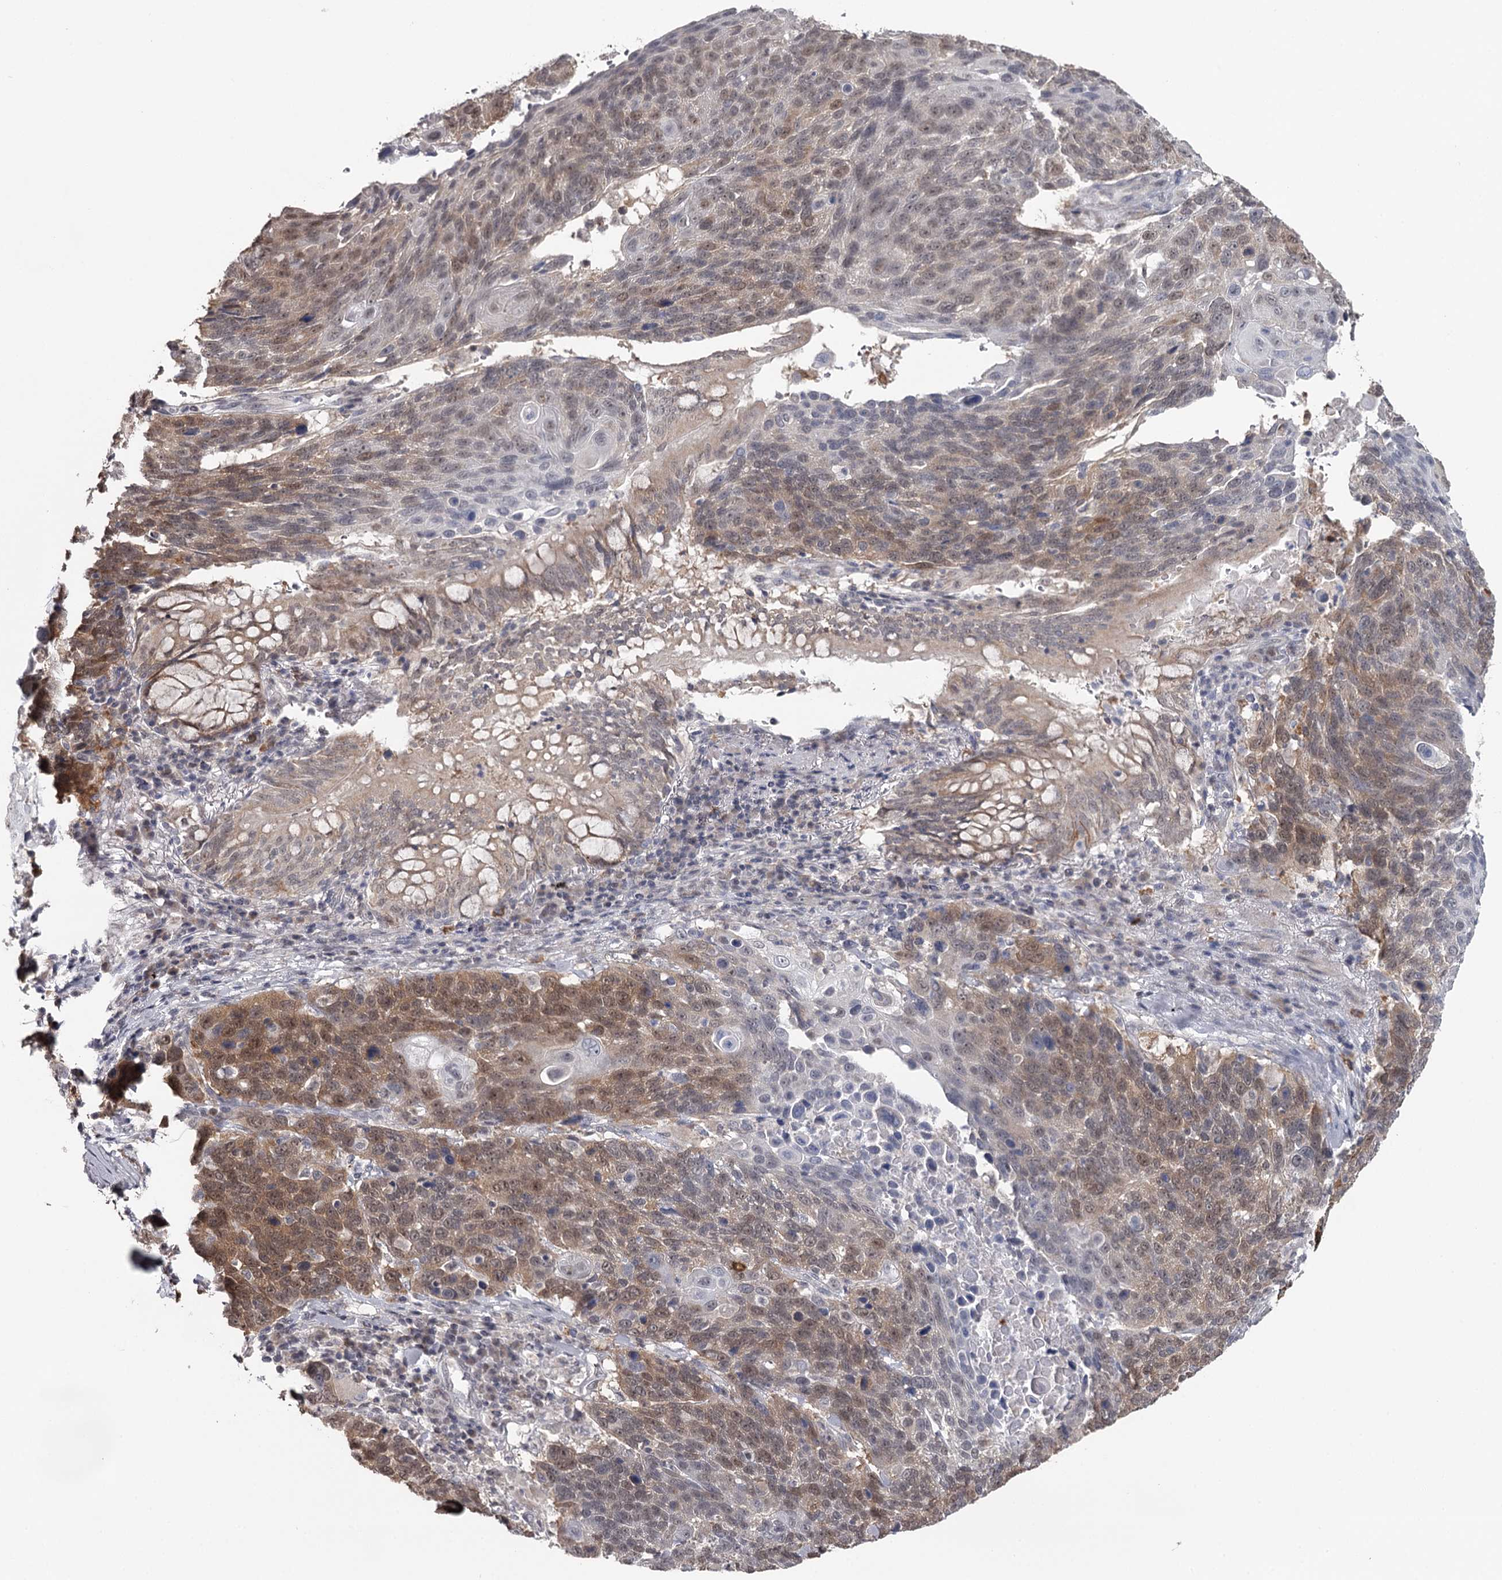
{"staining": {"intensity": "moderate", "quantity": ">75%", "location": "cytoplasmic/membranous,nuclear"}, "tissue": "lung cancer", "cell_type": "Tumor cells", "image_type": "cancer", "snomed": [{"axis": "morphology", "description": "Squamous cell carcinoma, NOS"}, {"axis": "topography", "description": "Lung"}], "caption": "Immunohistochemistry of lung cancer demonstrates medium levels of moderate cytoplasmic/membranous and nuclear staining in about >75% of tumor cells. (Stains: DAB (3,3'-diaminobenzidine) in brown, nuclei in blue, Microscopy: brightfield microscopy at high magnification).", "gene": "GTSF1", "patient": {"sex": "male", "age": 66}}